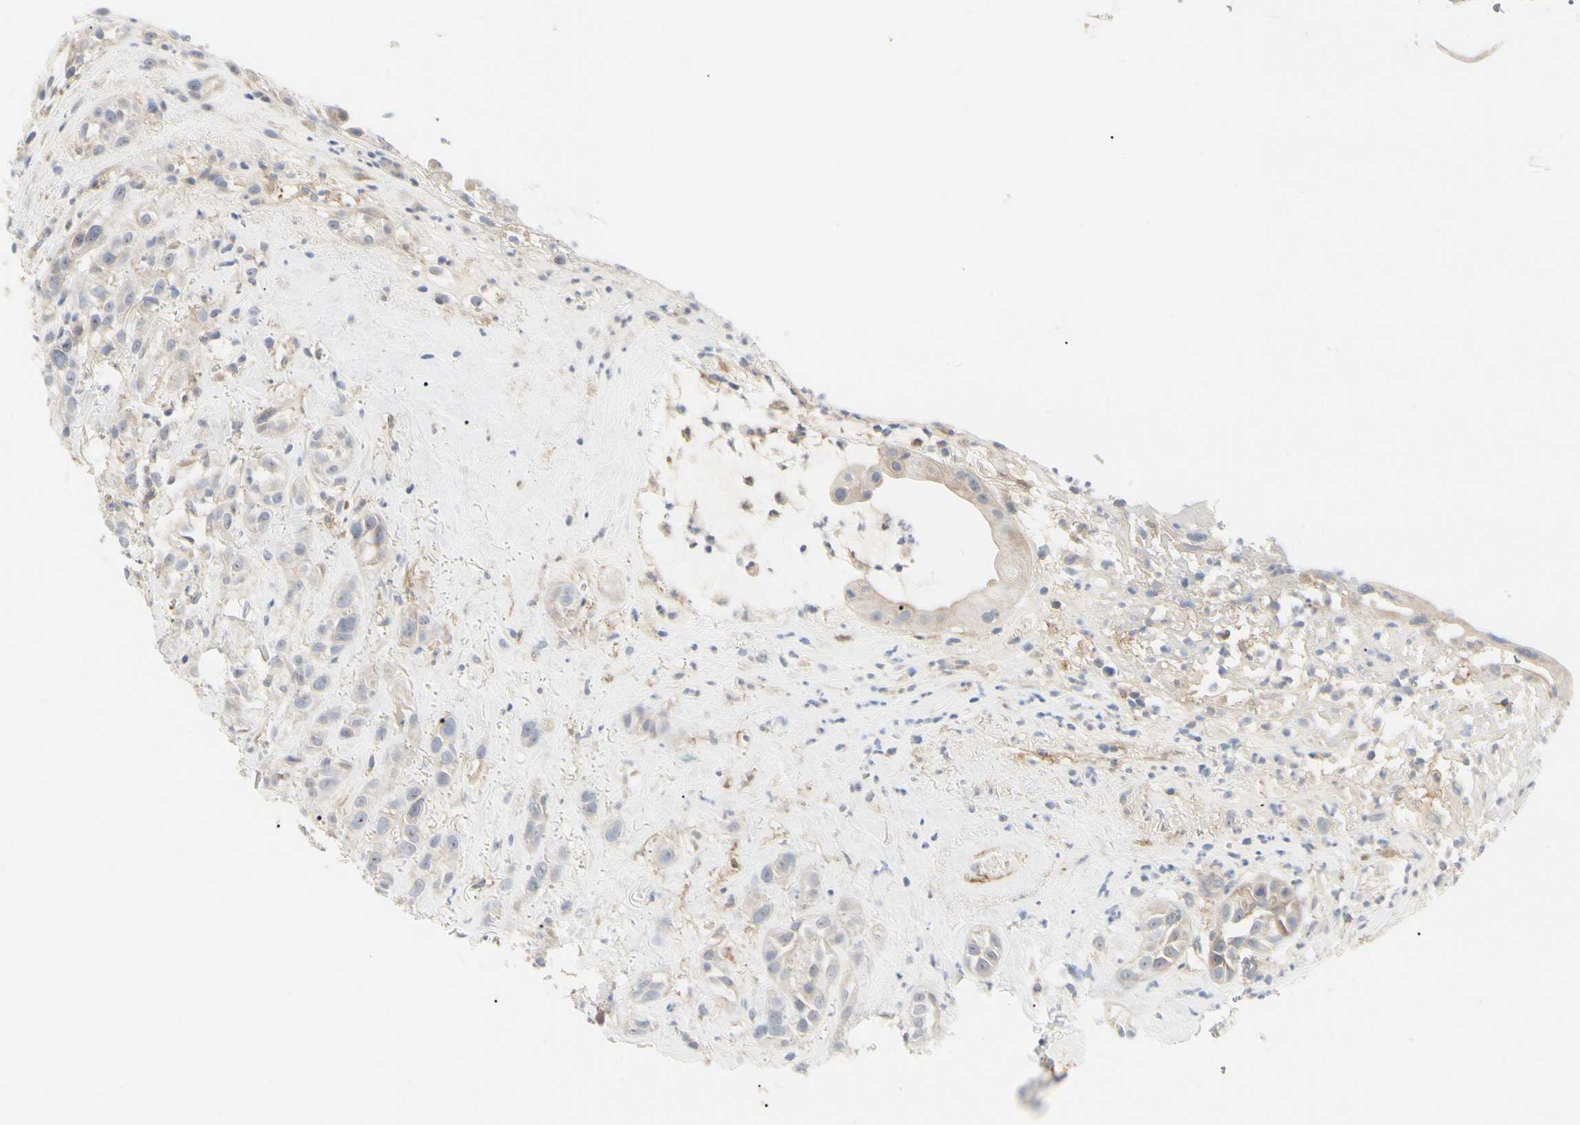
{"staining": {"intensity": "weak", "quantity": "<25%", "location": "cytoplasmic/membranous"}, "tissue": "head and neck cancer", "cell_type": "Tumor cells", "image_type": "cancer", "snomed": [{"axis": "morphology", "description": "Squamous cell carcinoma, NOS"}, {"axis": "topography", "description": "Head-Neck"}], "caption": "Head and neck squamous cell carcinoma was stained to show a protein in brown. There is no significant positivity in tumor cells. (Brightfield microscopy of DAB immunohistochemistry (IHC) at high magnification).", "gene": "GGT5", "patient": {"sex": "male", "age": 62}}